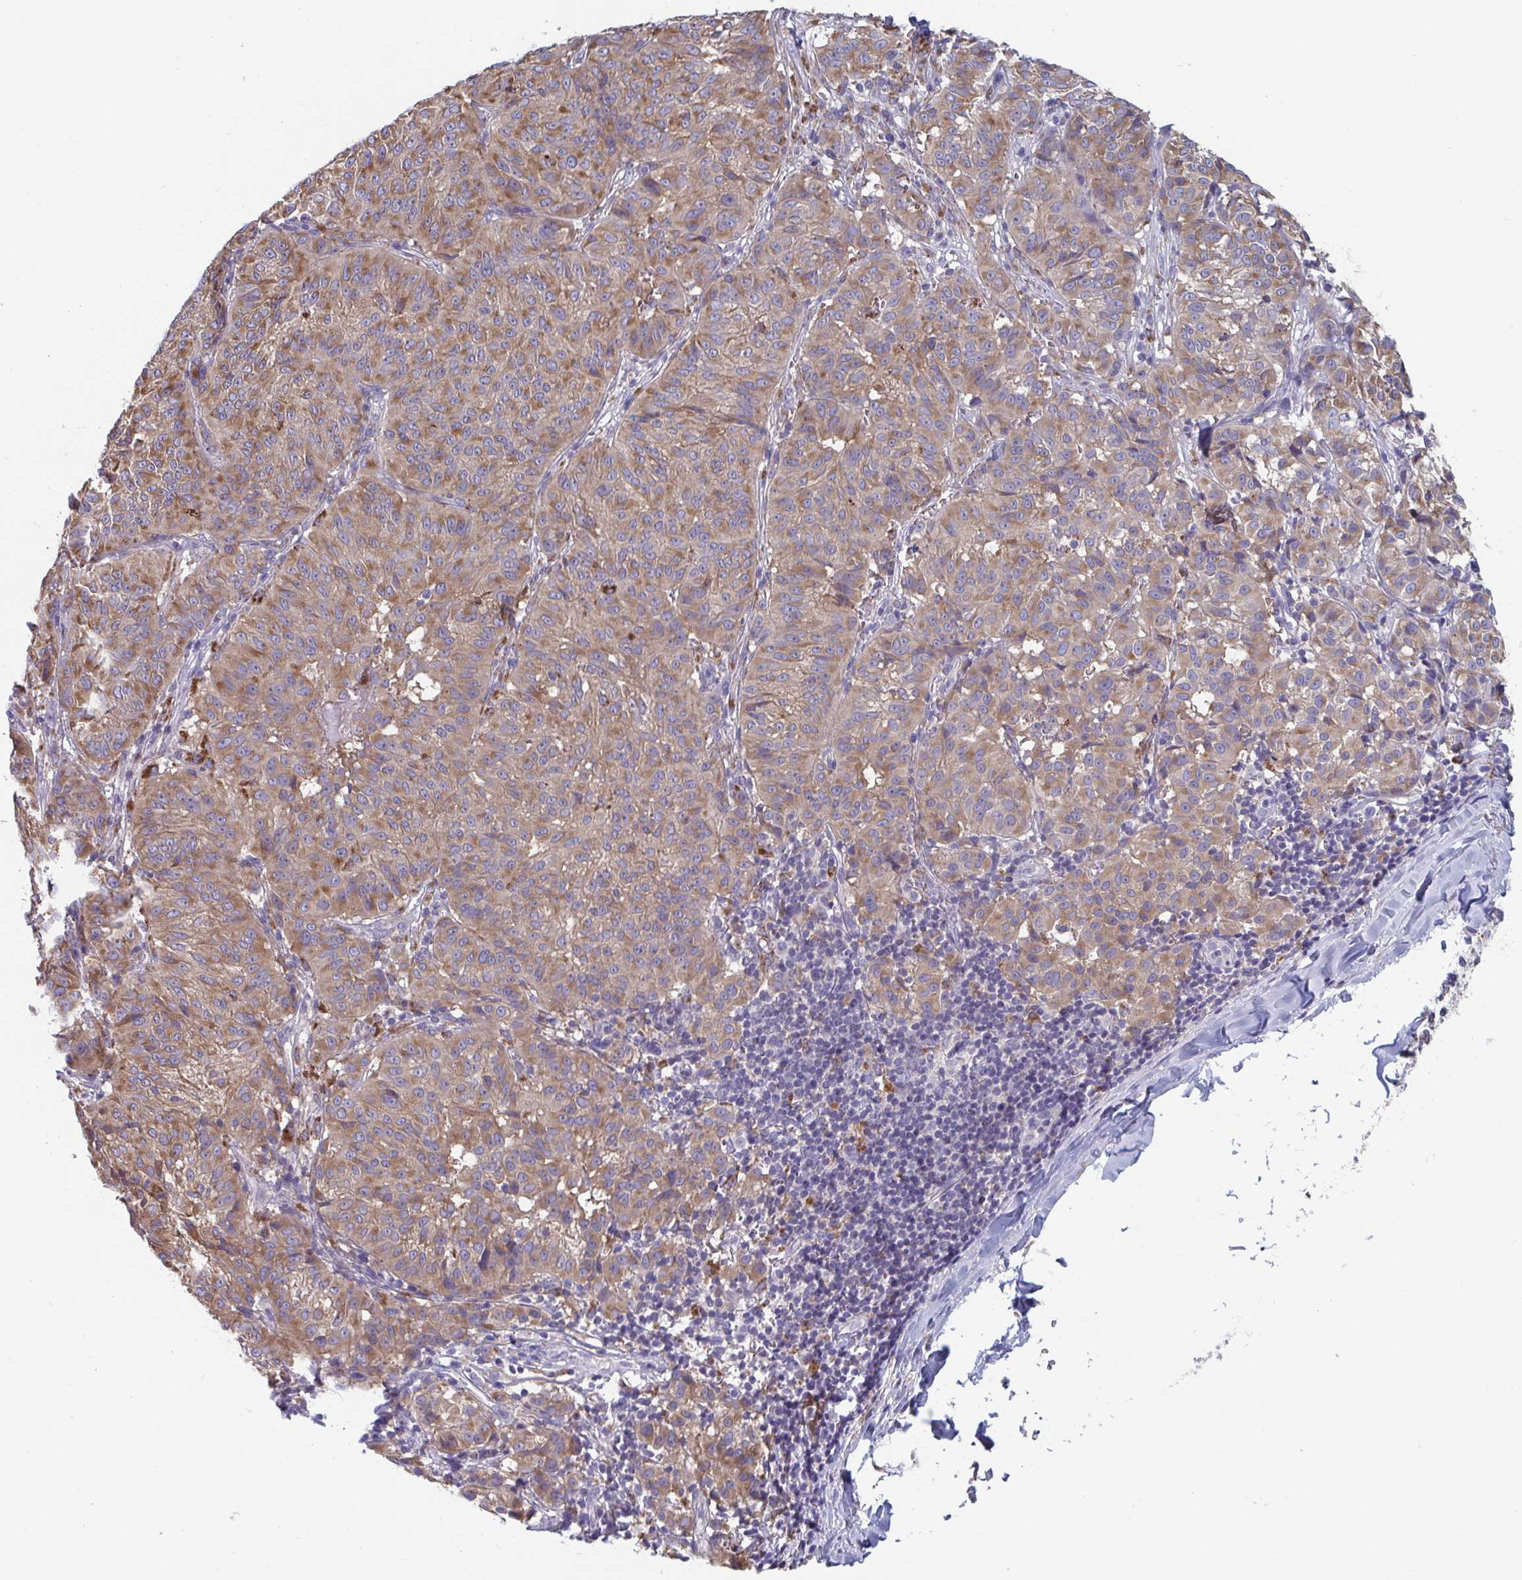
{"staining": {"intensity": "moderate", "quantity": ">75%", "location": "cytoplasmic/membranous"}, "tissue": "melanoma", "cell_type": "Tumor cells", "image_type": "cancer", "snomed": [{"axis": "morphology", "description": "Malignant melanoma, NOS"}, {"axis": "topography", "description": "Skin"}], "caption": "Immunohistochemistry (IHC) (DAB) staining of human malignant melanoma reveals moderate cytoplasmic/membranous protein positivity in about >75% of tumor cells. (DAB (3,3'-diaminobenzidine) IHC with brightfield microscopy, high magnification).", "gene": "NIPSNAP1", "patient": {"sex": "female", "age": 72}}